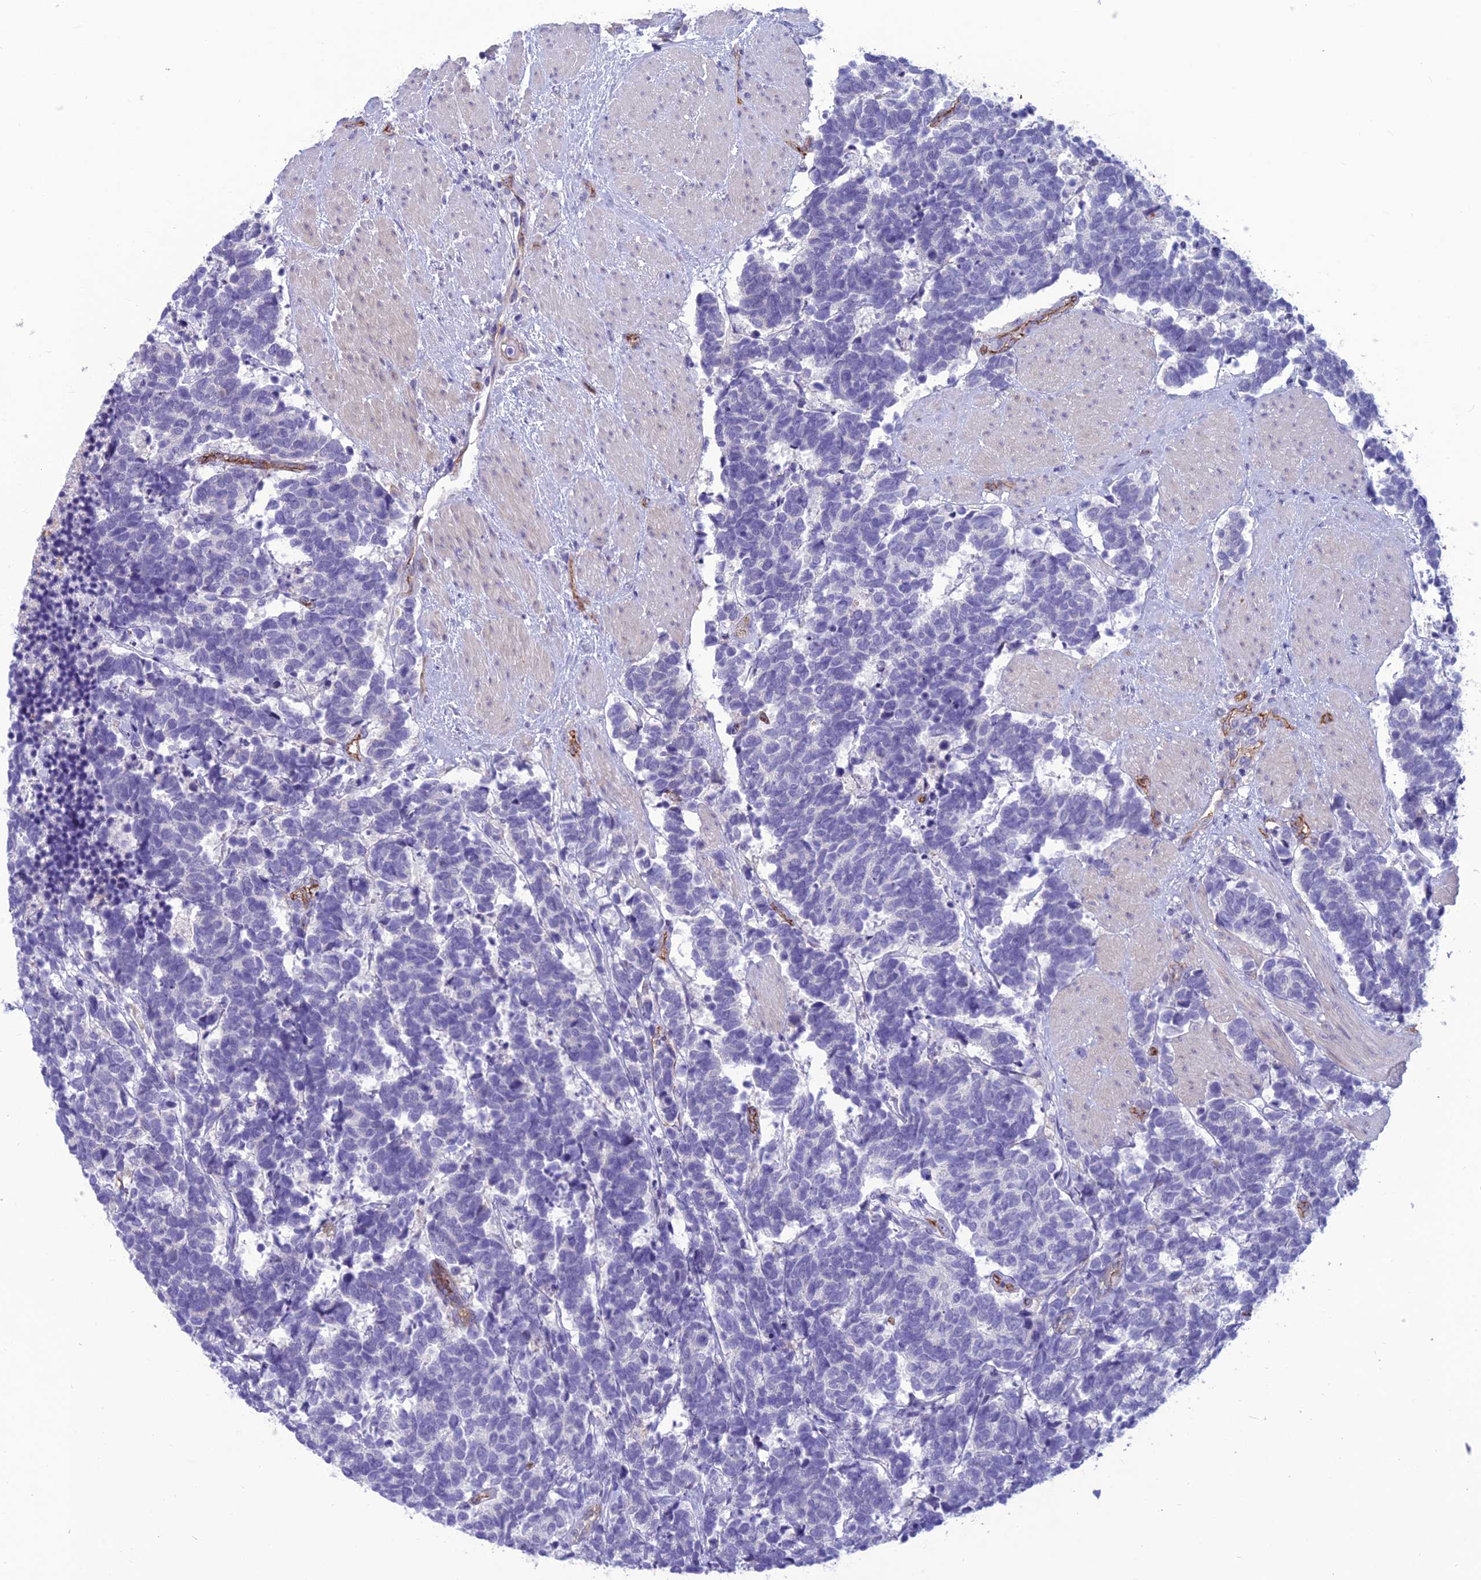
{"staining": {"intensity": "negative", "quantity": "none", "location": "none"}, "tissue": "carcinoid", "cell_type": "Tumor cells", "image_type": "cancer", "snomed": [{"axis": "morphology", "description": "Carcinoma, NOS"}, {"axis": "morphology", "description": "Carcinoid, malignant, NOS"}, {"axis": "topography", "description": "Prostate"}], "caption": "Tumor cells are negative for brown protein staining in carcinoid. Nuclei are stained in blue.", "gene": "BBS7", "patient": {"sex": "male", "age": 57}}